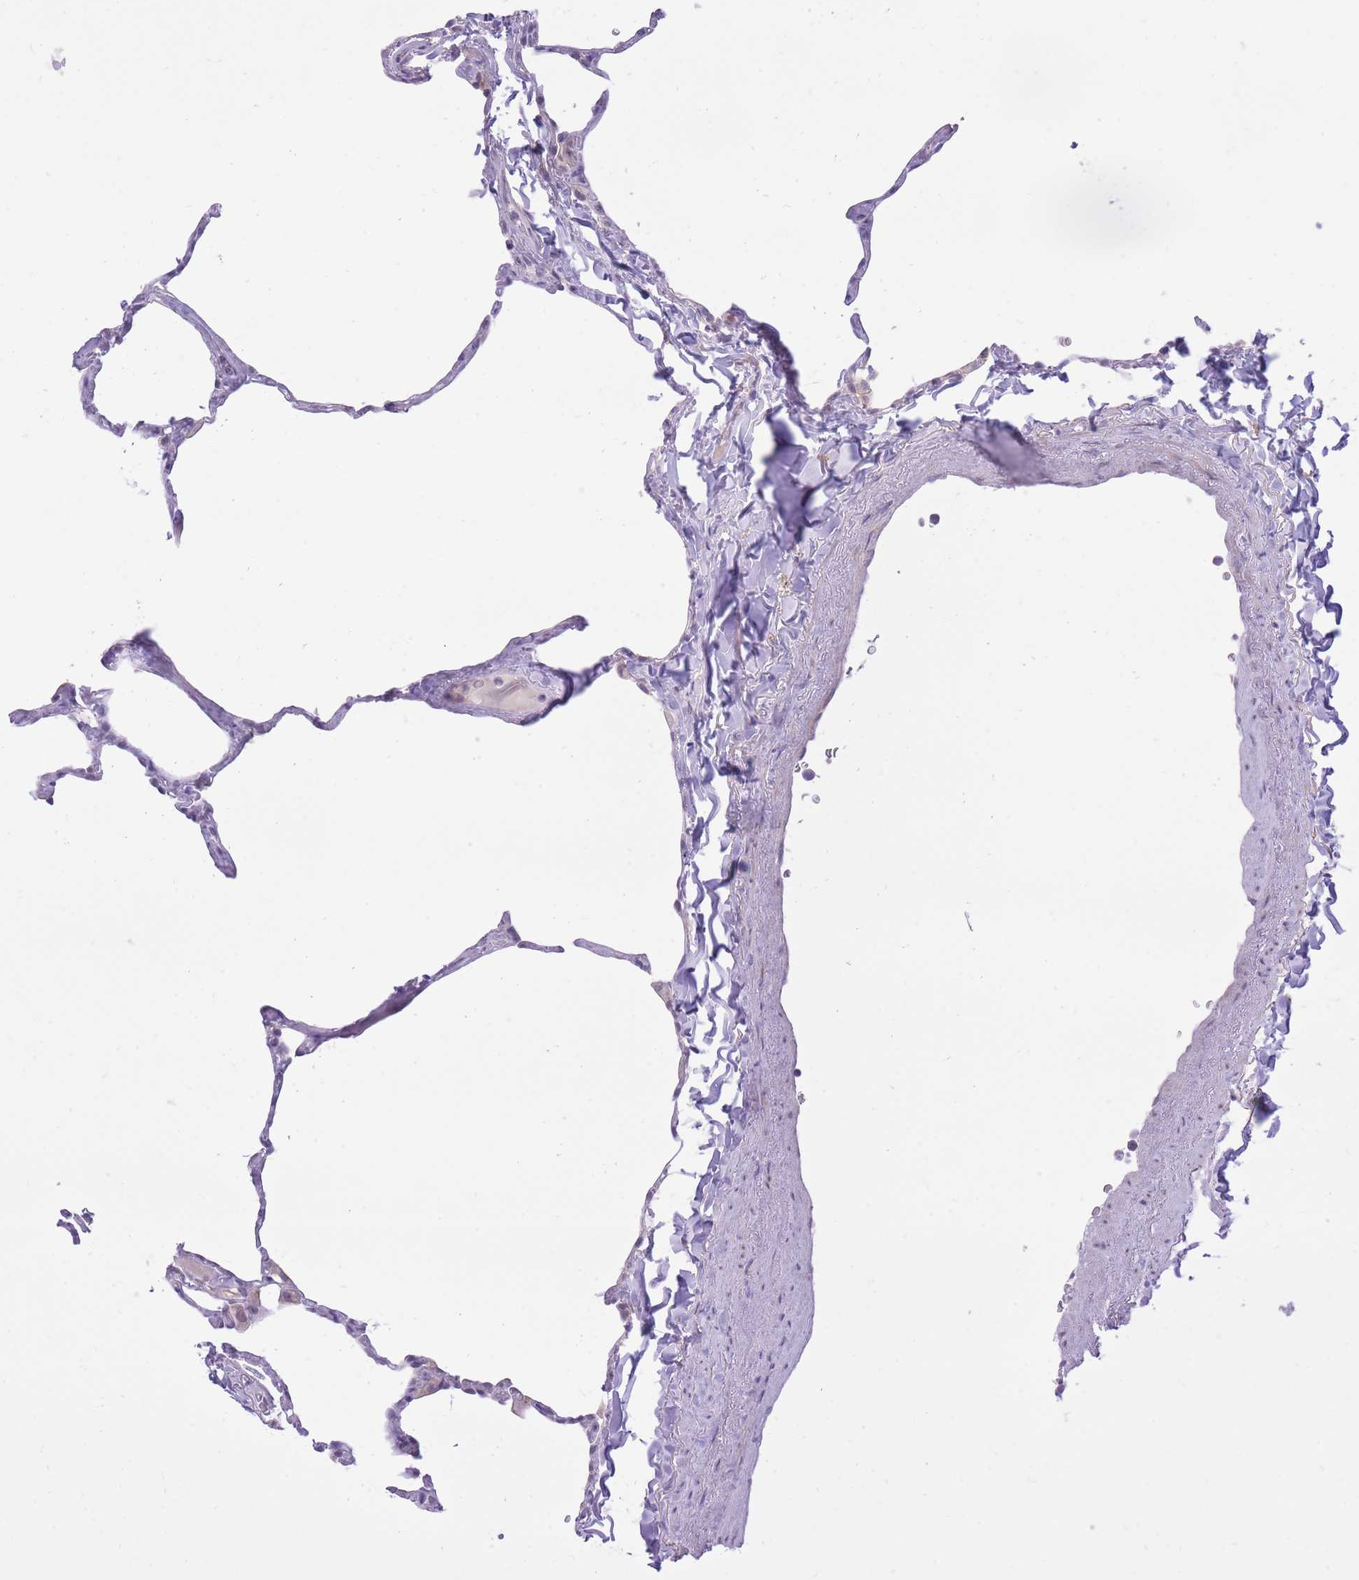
{"staining": {"intensity": "negative", "quantity": "none", "location": "none"}, "tissue": "lung", "cell_type": "Alveolar cells", "image_type": "normal", "snomed": [{"axis": "morphology", "description": "Normal tissue, NOS"}, {"axis": "topography", "description": "Lung"}], "caption": "This photomicrograph is of unremarkable lung stained with immunohistochemistry to label a protein in brown with the nuclei are counter-stained blue. There is no positivity in alveolar cells. (Brightfield microscopy of DAB (3,3'-diaminobenzidine) IHC at high magnification).", "gene": "DENND2D", "patient": {"sex": "male", "age": 65}}